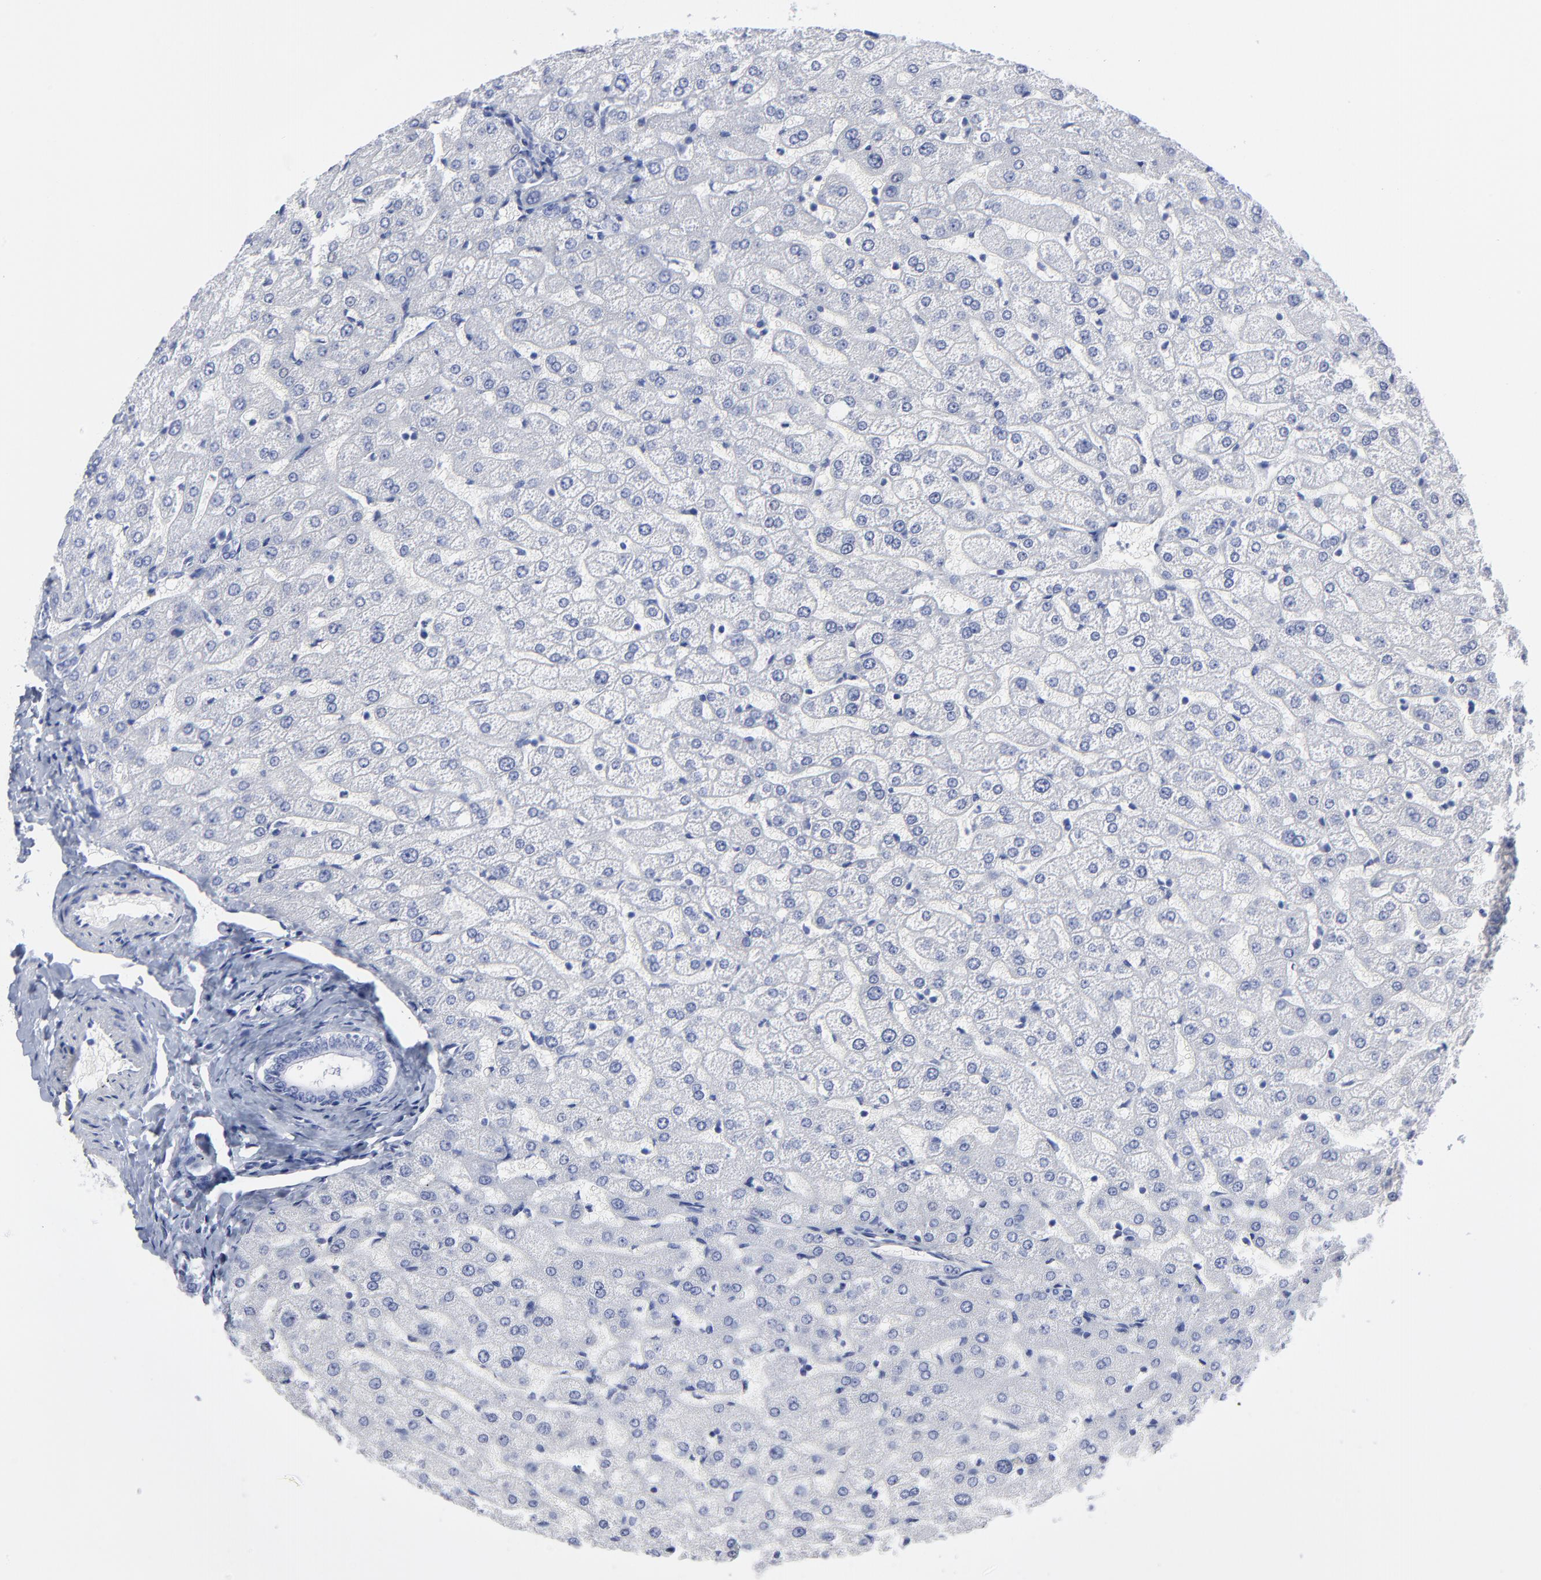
{"staining": {"intensity": "negative", "quantity": "none", "location": "none"}, "tissue": "liver", "cell_type": "Cholangiocytes", "image_type": "normal", "snomed": [{"axis": "morphology", "description": "Normal tissue, NOS"}, {"axis": "morphology", "description": "Fibrosis, NOS"}, {"axis": "topography", "description": "Liver"}], "caption": "Image shows no protein expression in cholangiocytes of normal liver. (DAB (3,3'-diaminobenzidine) immunohistochemistry (IHC) with hematoxylin counter stain).", "gene": "CNTN3", "patient": {"sex": "female", "age": 29}}